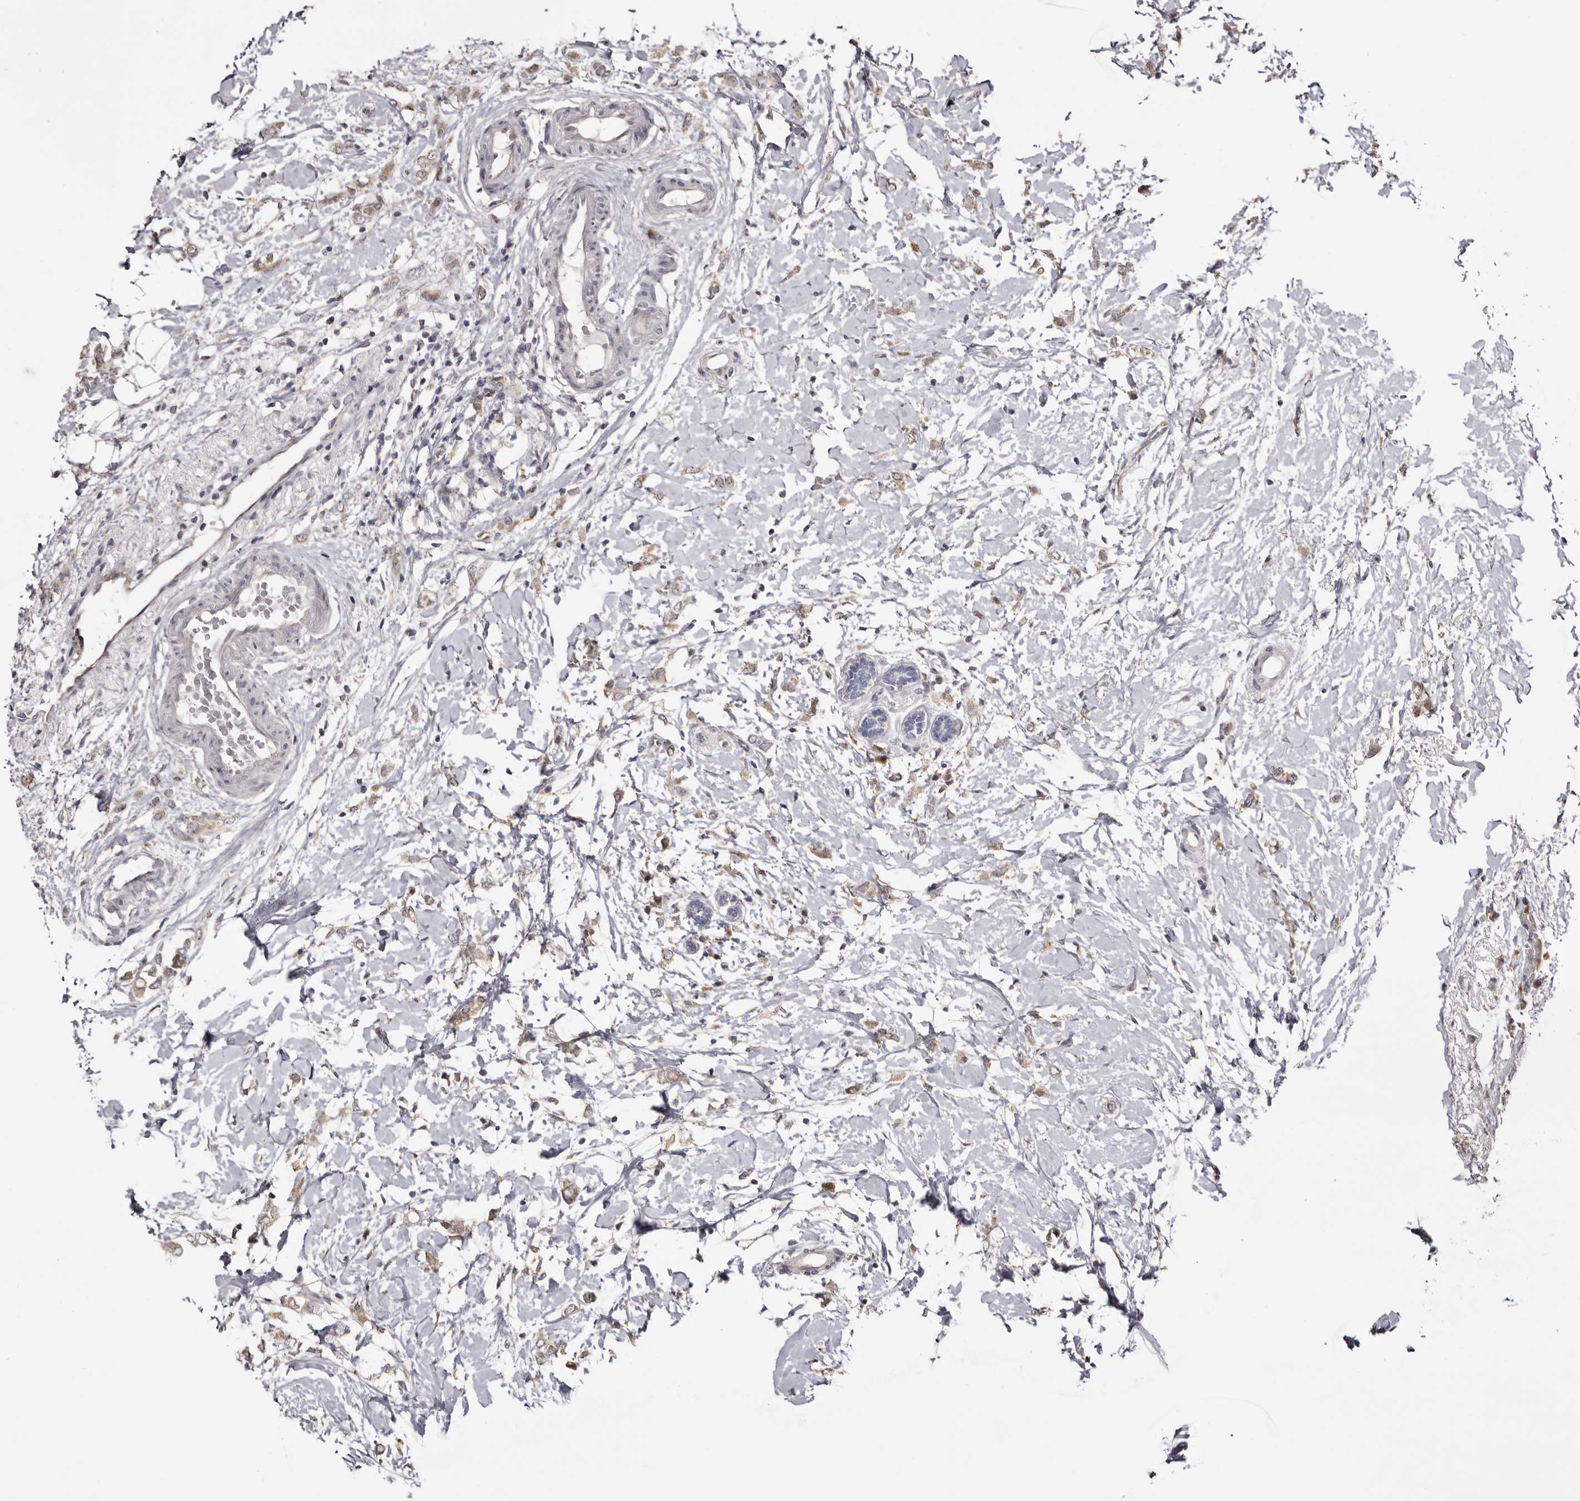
{"staining": {"intensity": "weak", "quantity": ">75%", "location": "cytoplasmic/membranous"}, "tissue": "breast cancer", "cell_type": "Tumor cells", "image_type": "cancer", "snomed": [{"axis": "morphology", "description": "Normal tissue, NOS"}, {"axis": "morphology", "description": "Lobular carcinoma"}, {"axis": "topography", "description": "Breast"}], "caption": "Breast cancer (lobular carcinoma) was stained to show a protein in brown. There is low levels of weak cytoplasmic/membranous staining in approximately >75% of tumor cells.", "gene": "PIGX", "patient": {"sex": "female", "age": 47}}